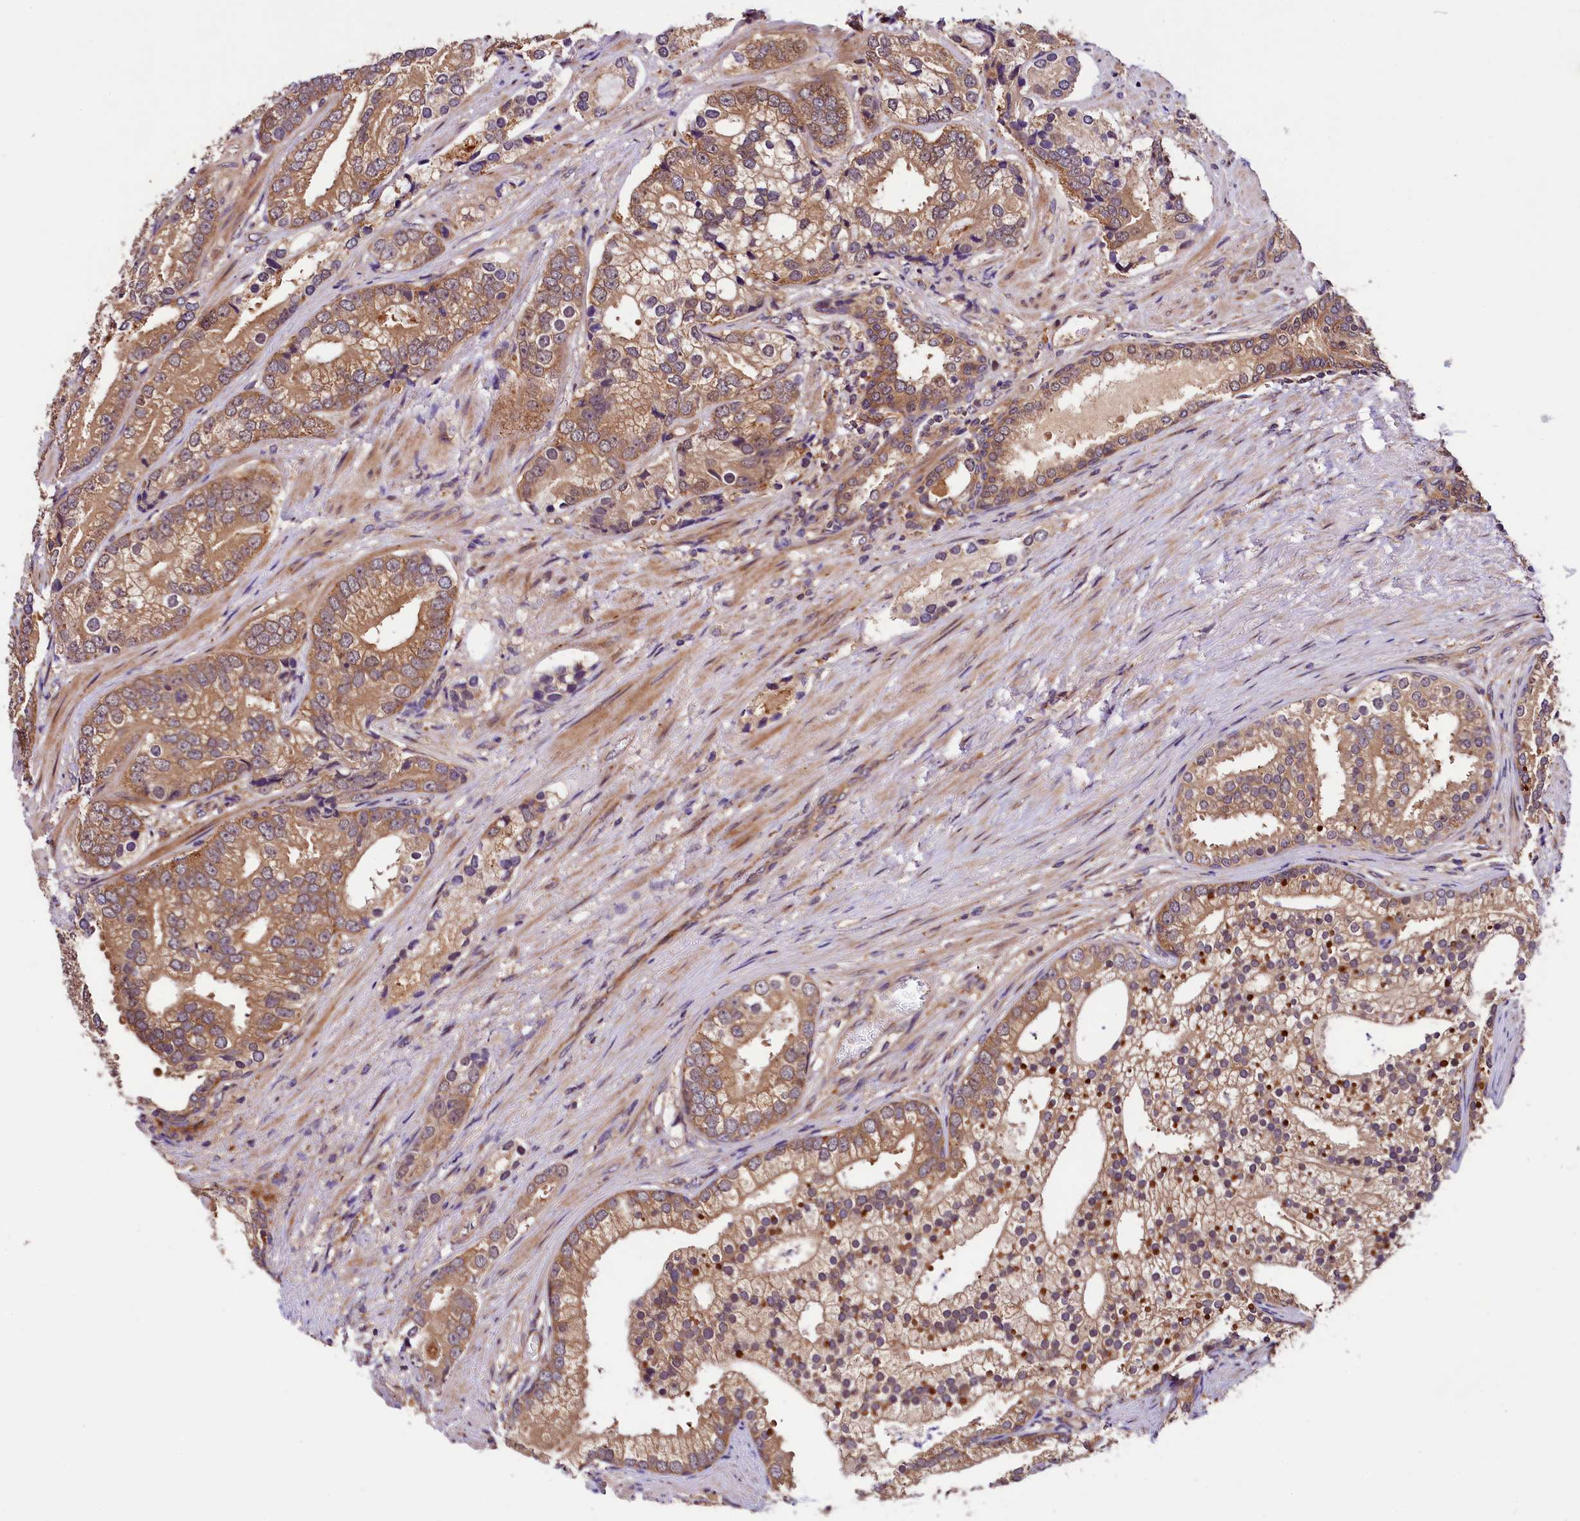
{"staining": {"intensity": "moderate", "quantity": ">75%", "location": "cytoplasmic/membranous"}, "tissue": "prostate cancer", "cell_type": "Tumor cells", "image_type": "cancer", "snomed": [{"axis": "morphology", "description": "Adenocarcinoma, High grade"}, {"axis": "topography", "description": "Prostate"}], "caption": "Protein analysis of prostate adenocarcinoma (high-grade) tissue demonstrates moderate cytoplasmic/membranous staining in about >75% of tumor cells.", "gene": "VPS35", "patient": {"sex": "male", "age": 75}}